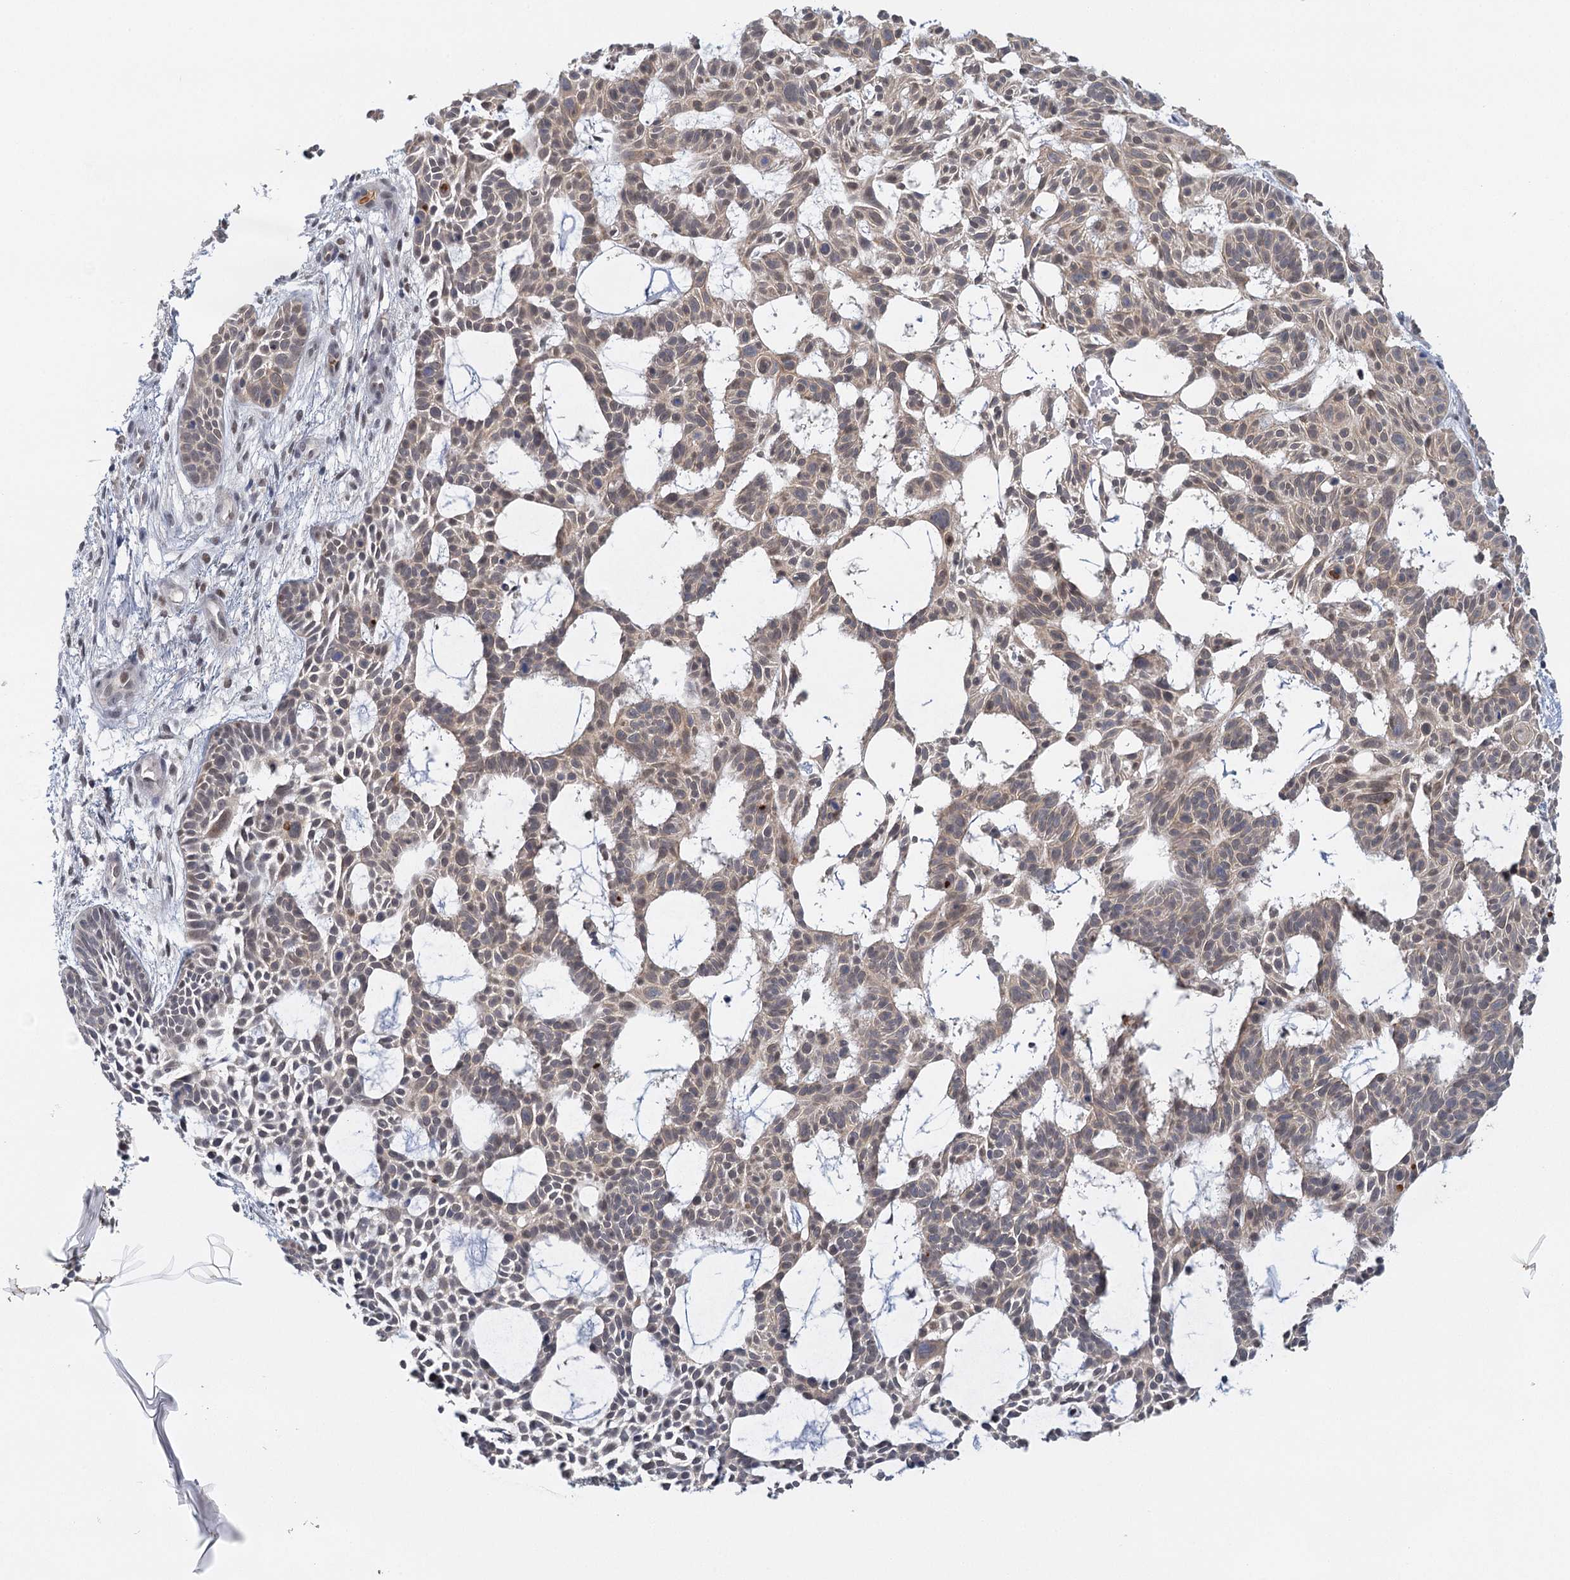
{"staining": {"intensity": "weak", "quantity": "25%-75%", "location": "cytoplasmic/membranous,nuclear"}, "tissue": "skin cancer", "cell_type": "Tumor cells", "image_type": "cancer", "snomed": [{"axis": "morphology", "description": "Basal cell carcinoma"}, {"axis": "topography", "description": "Skin"}], "caption": "Immunohistochemical staining of human skin cancer exhibits low levels of weak cytoplasmic/membranous and nuclear expression in approximately 25%-75% of tumor cells.", "gene": "GPATCH11", "patient": {"sex": "male", "age": 89}}